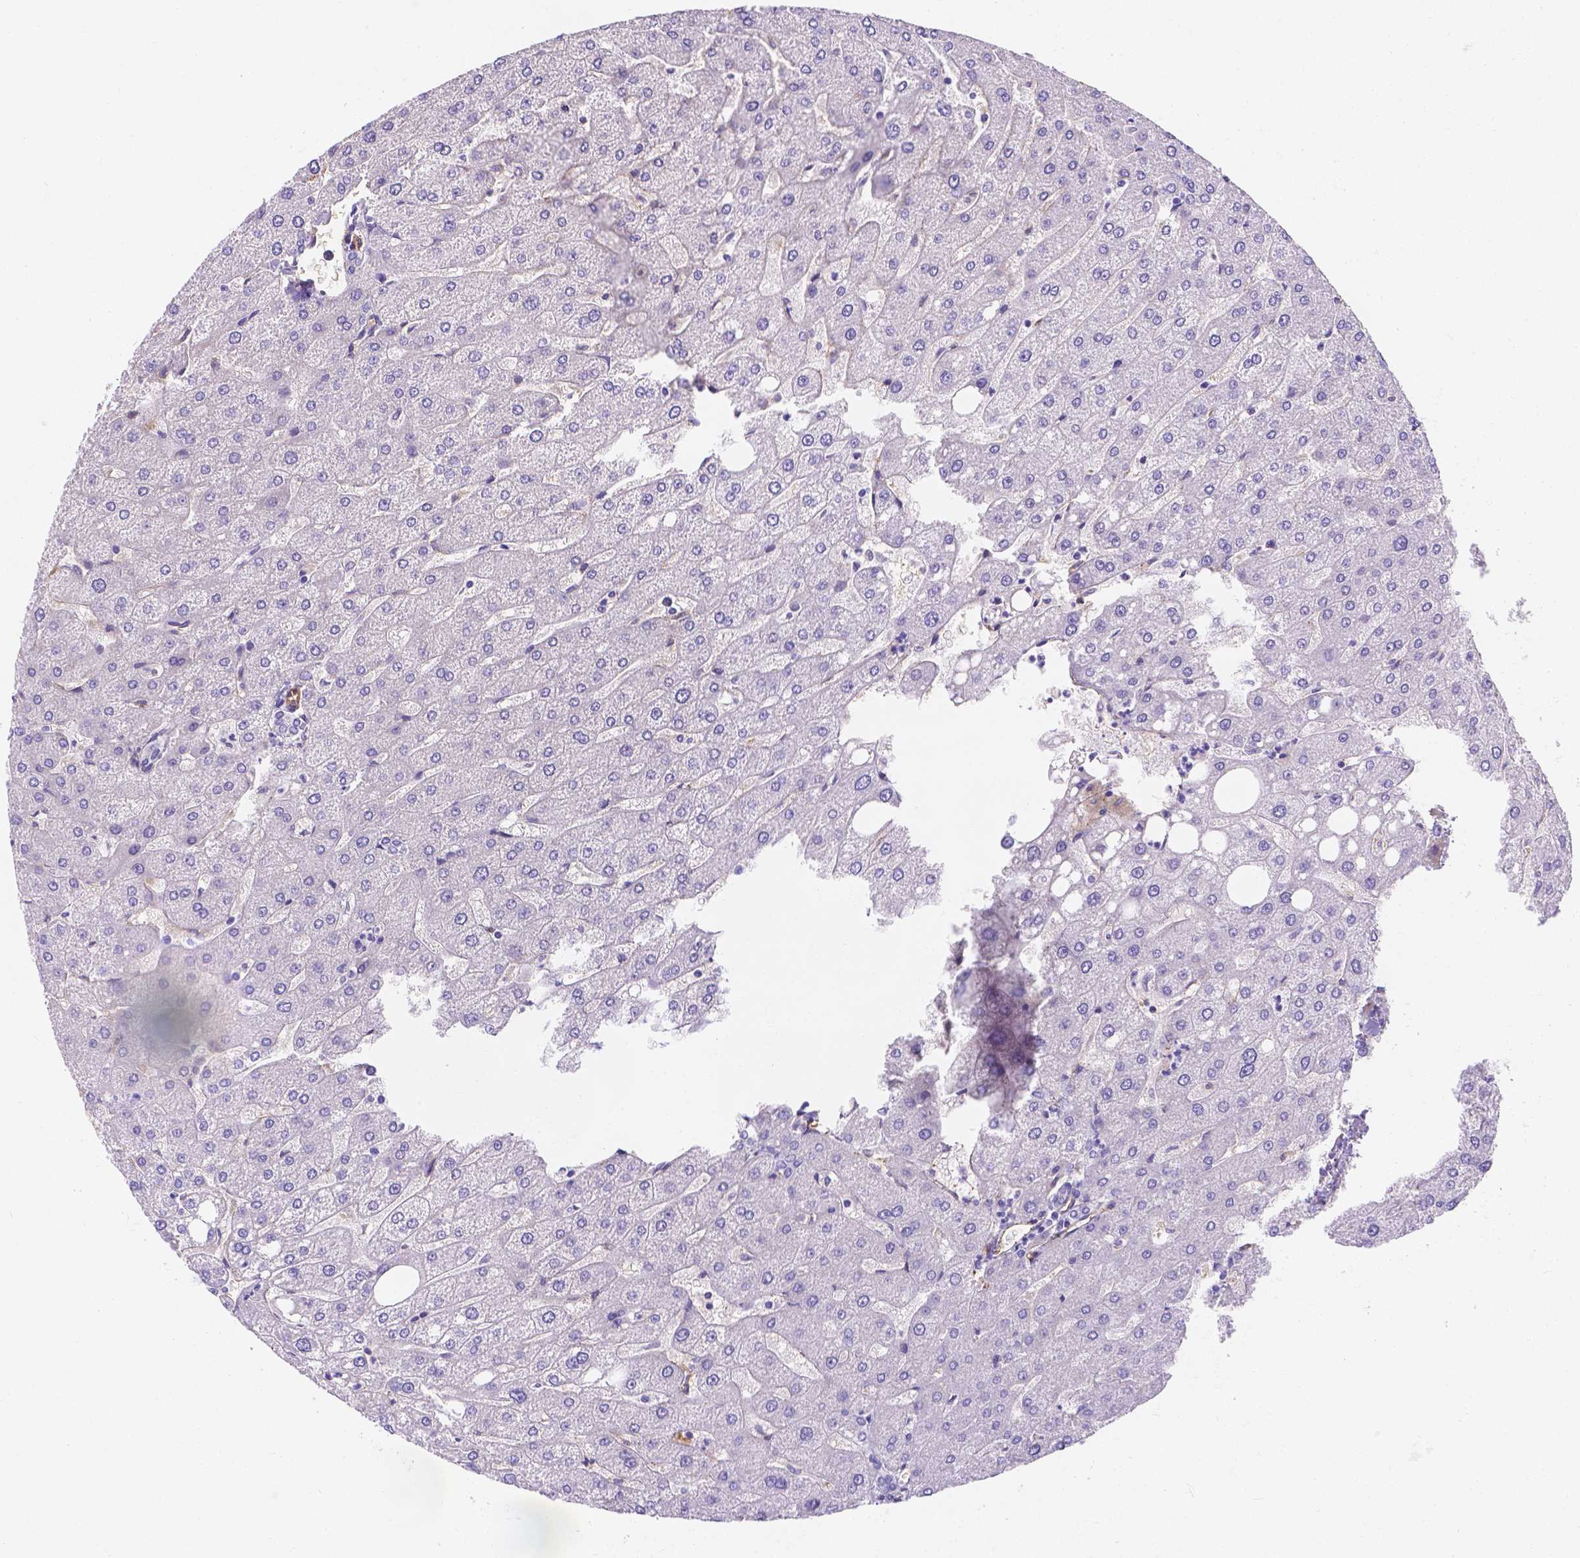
{"staining": {"intensity": "negative", "quantity": "none", "location": "none"}, "tissue": "liver", "cell_type": "Cholangiocytes", "image_type": "normal", "snomed": [{"axis": "morphology", "description": "Normal tissue, NOS"}, {"axis": "topography", "description": "Liver"}], "caption": "Human liver stained for a protein using immunohistochemistry reveals no expression in cholangiocytes.", "gene": "SLC40A1", "patient": {"sex": "male", "age": 67}}